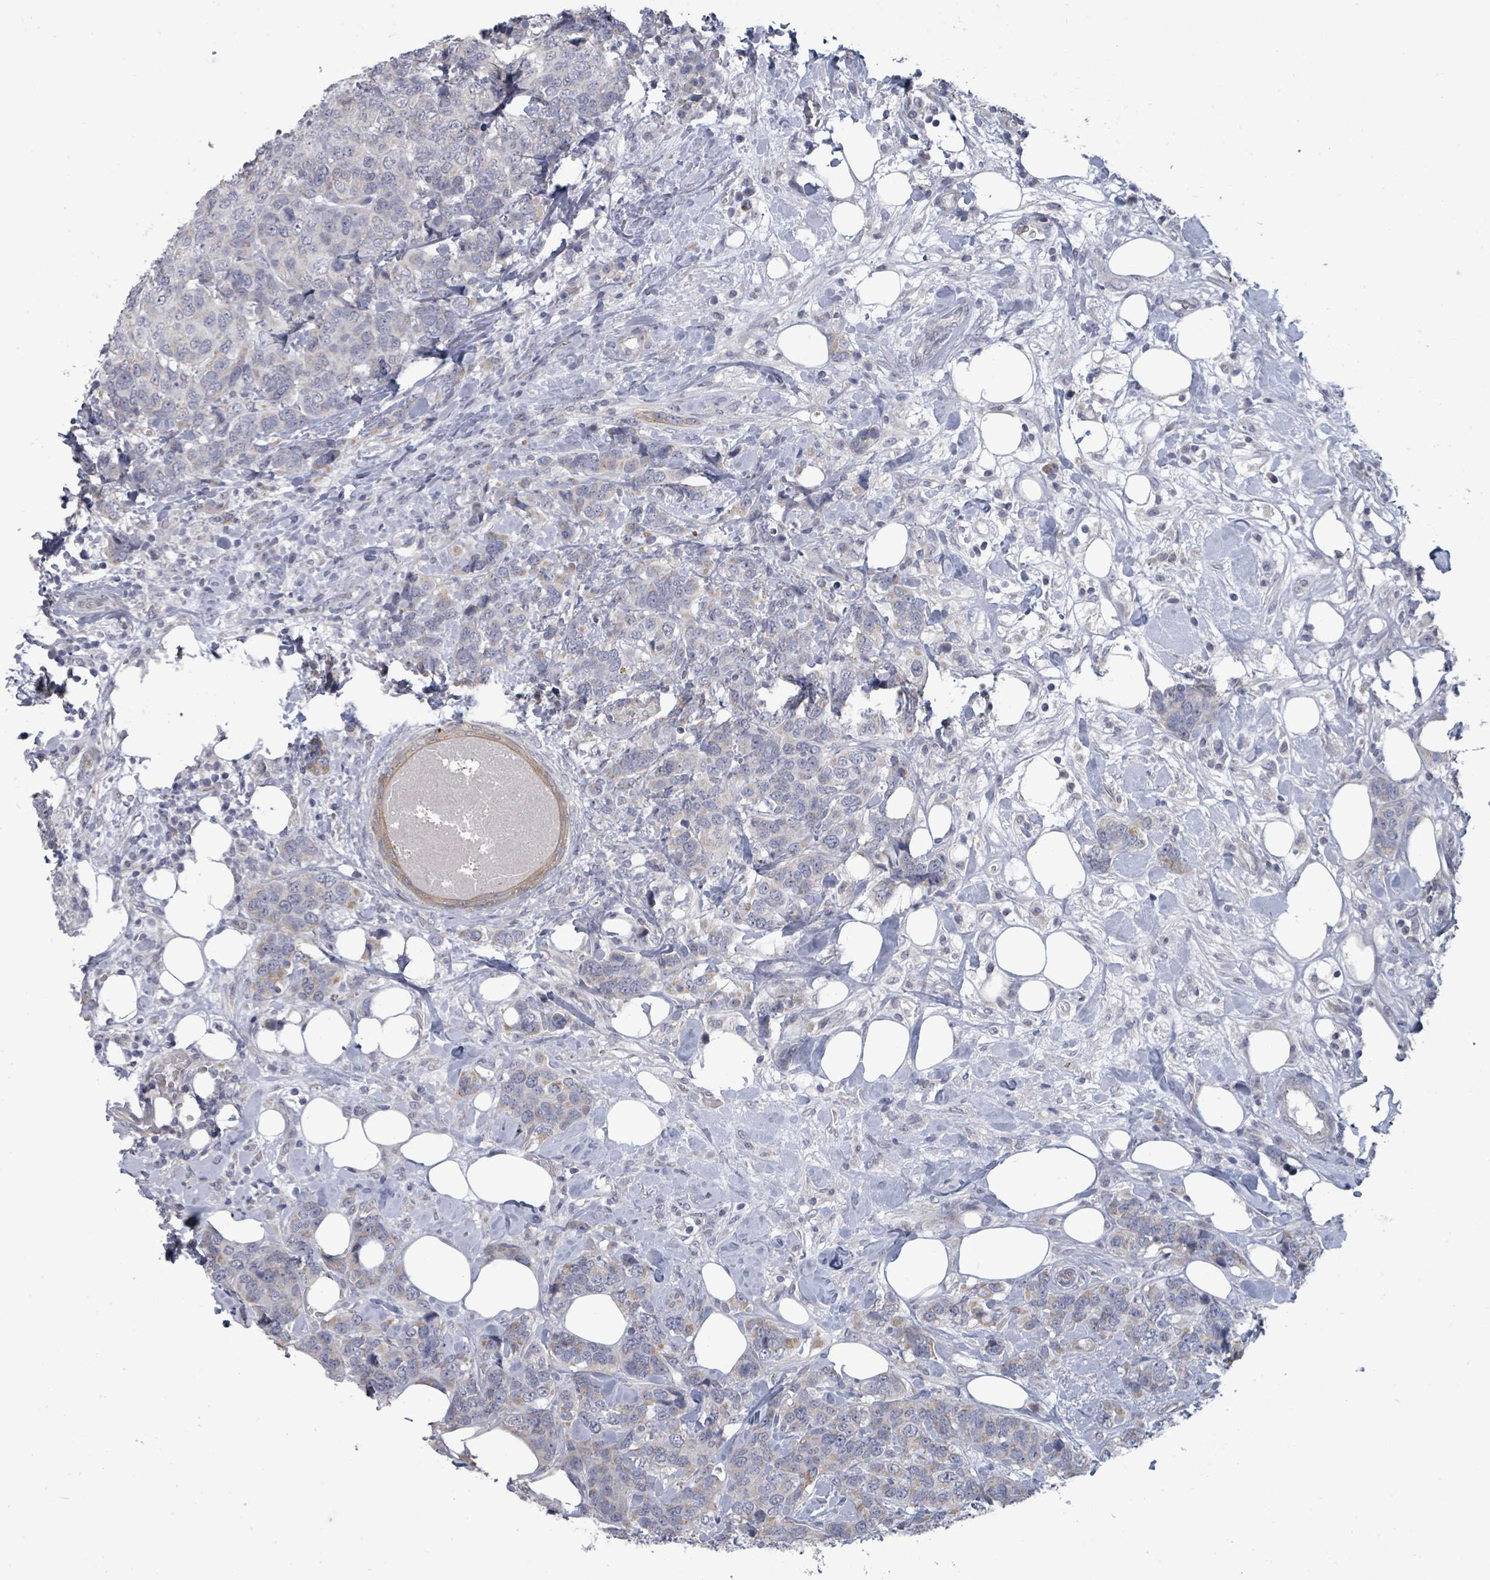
{"staining": {"intensity": "weak", "quantity": "<25%", "location": "cytoplasmic/membranous"}, "tissue": "breast cancer", "cell_type": "Tumor cells", "image_type": "cancer", "snomed": [{"axis": "morphology", "description": "Lobular carcinoma"}, {"axis": "topography", "description": "Breast"}], "caption": "Image shows no protein positivity in tumor cells of breast lobular carcinoma tissue. The staining is performed using DAB (3,3'-diaminobenzidine) brown chromogen with nuclei counter-stained in using hematoxylin.", "gene": "ASB12", "patient": {"sex": "female", "age": 59}}